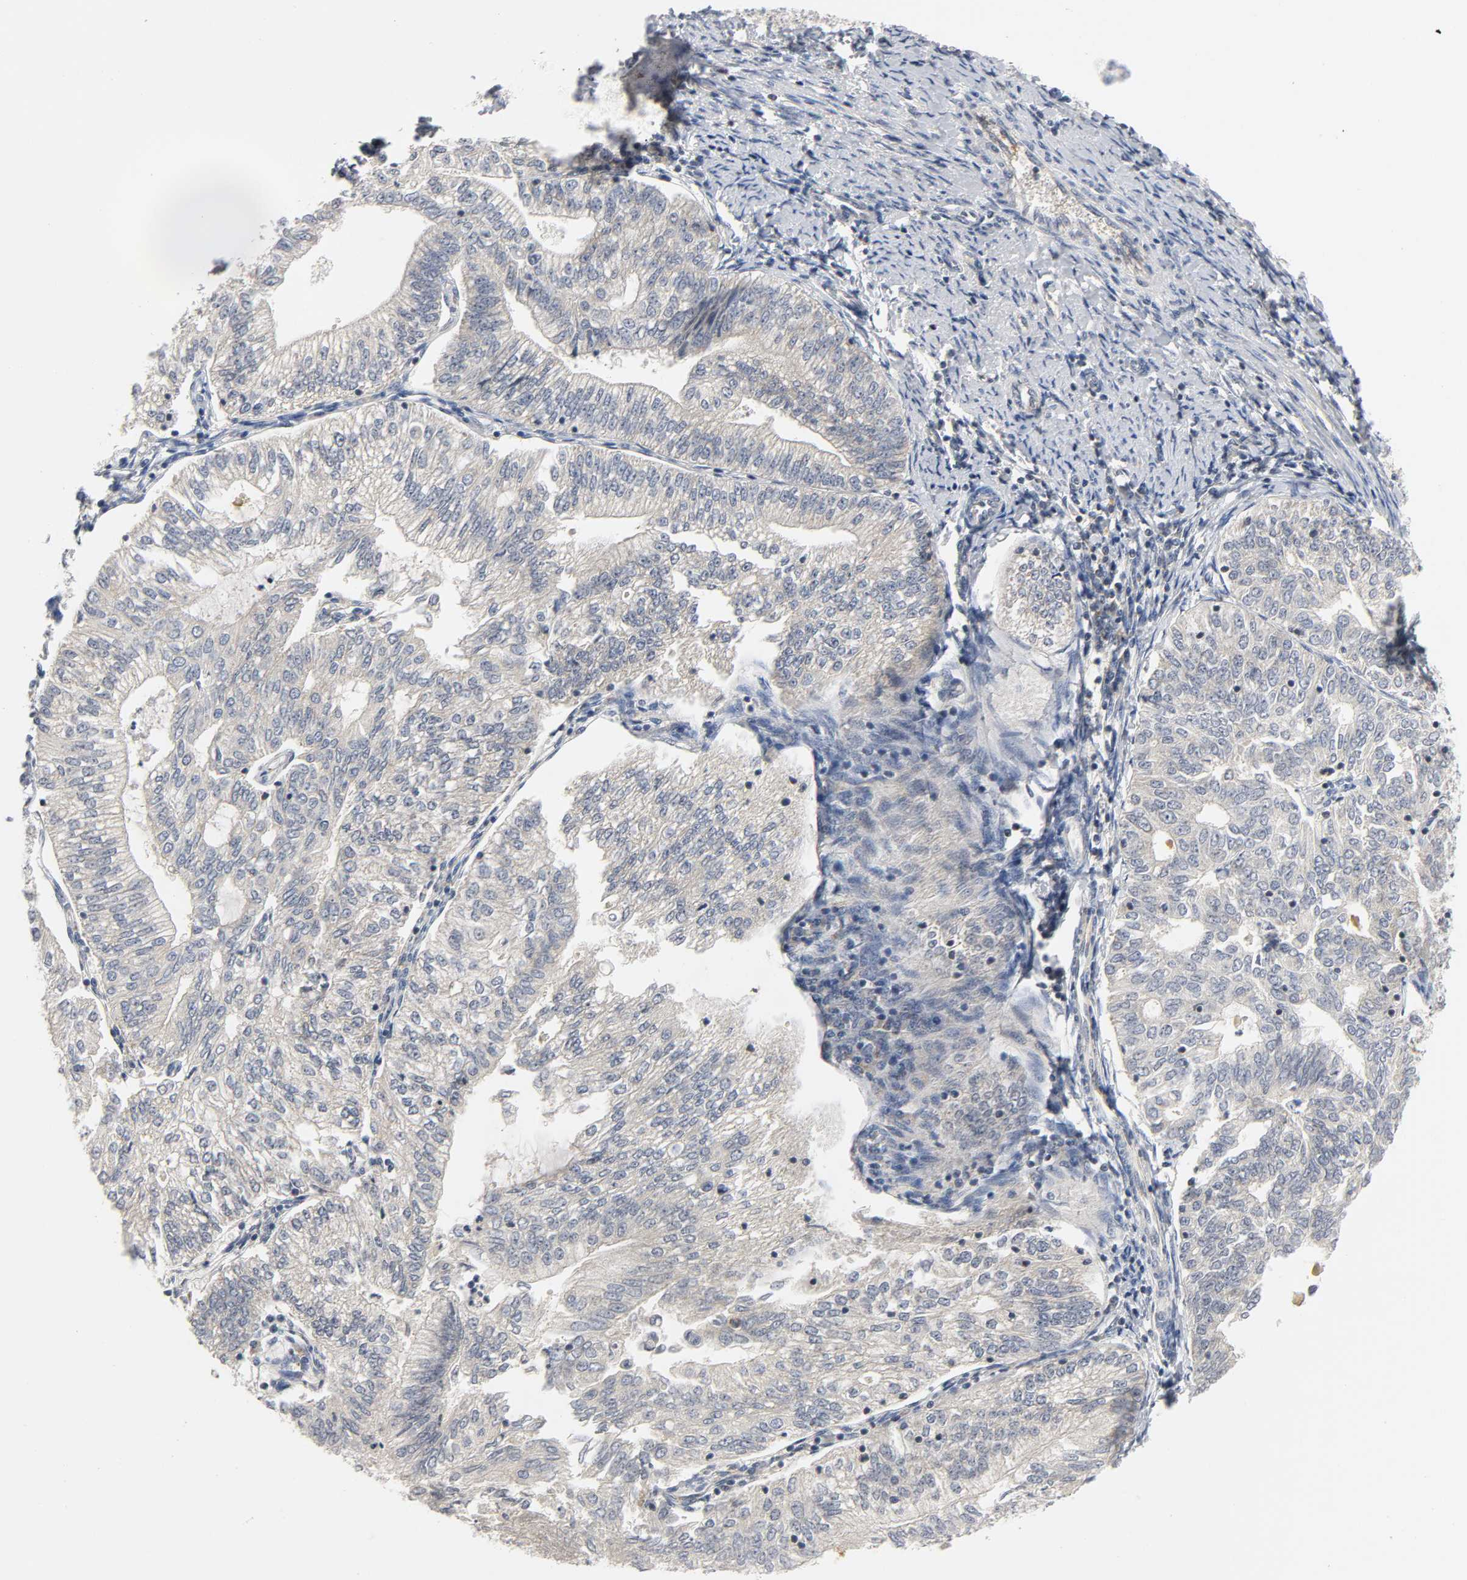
{"staining": {"intensity": "negative", "quantity": "none", "location": "none"}, "tissue": "endometrial cancer", "cell_type": "Tumor cells", "image_type": "cancer", "snomed": [{"axis": "morphology", "description": "Adenocarcinoma, NOS"}, {"axis": "topography", "description": "Endometrium"}], "caption": "Immunohistochemistry histopathology image of human endometrial adenocarcinoma stained for a protein (brown), which exhibits no staining in tumor cells.", "gene": "NRP1", "patient": {"sex": "female", "age": 69}}